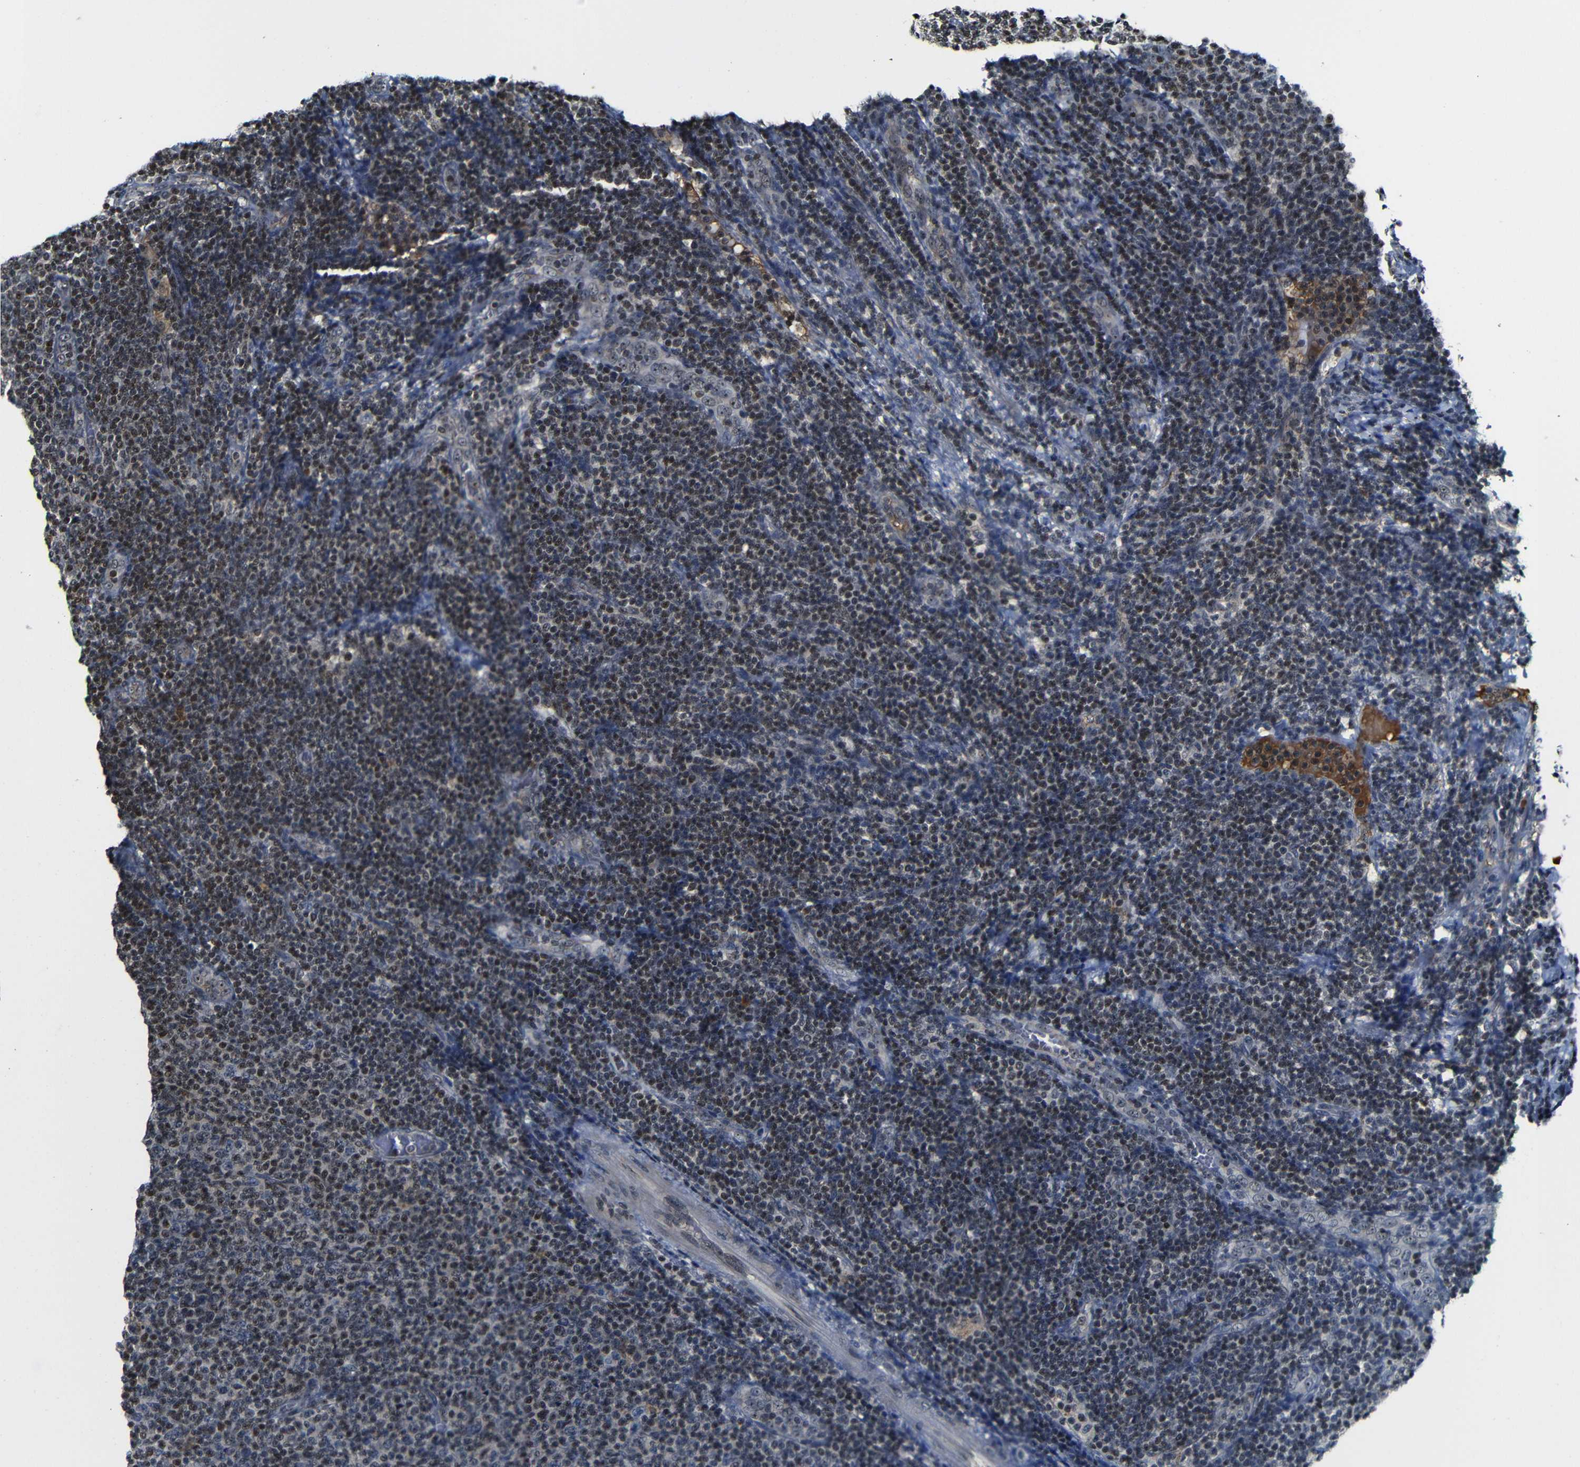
{"staining": {"intensity": "moderate", "quantity": "<25%", "location": "nuclear"}, "tissue": "lymphoma", "cell_type": "Tumor cells", "image_type": "cancer", "snomed": [{"axis": "morphology", "description": "Malignant lymphoma, non-Hodgkin's type, Low grade"}, {"axis": "topography", "description": "Lymph node"}], "caption": "Low-grade malignant lymphoma, non-Hodgkin's type stained for a protein (brown) exhibits moderate nuclear positive positivity in approximately <25% of tumor cells.", "gene": "MYC", "patient": {"sex": "male", "age": 66}}